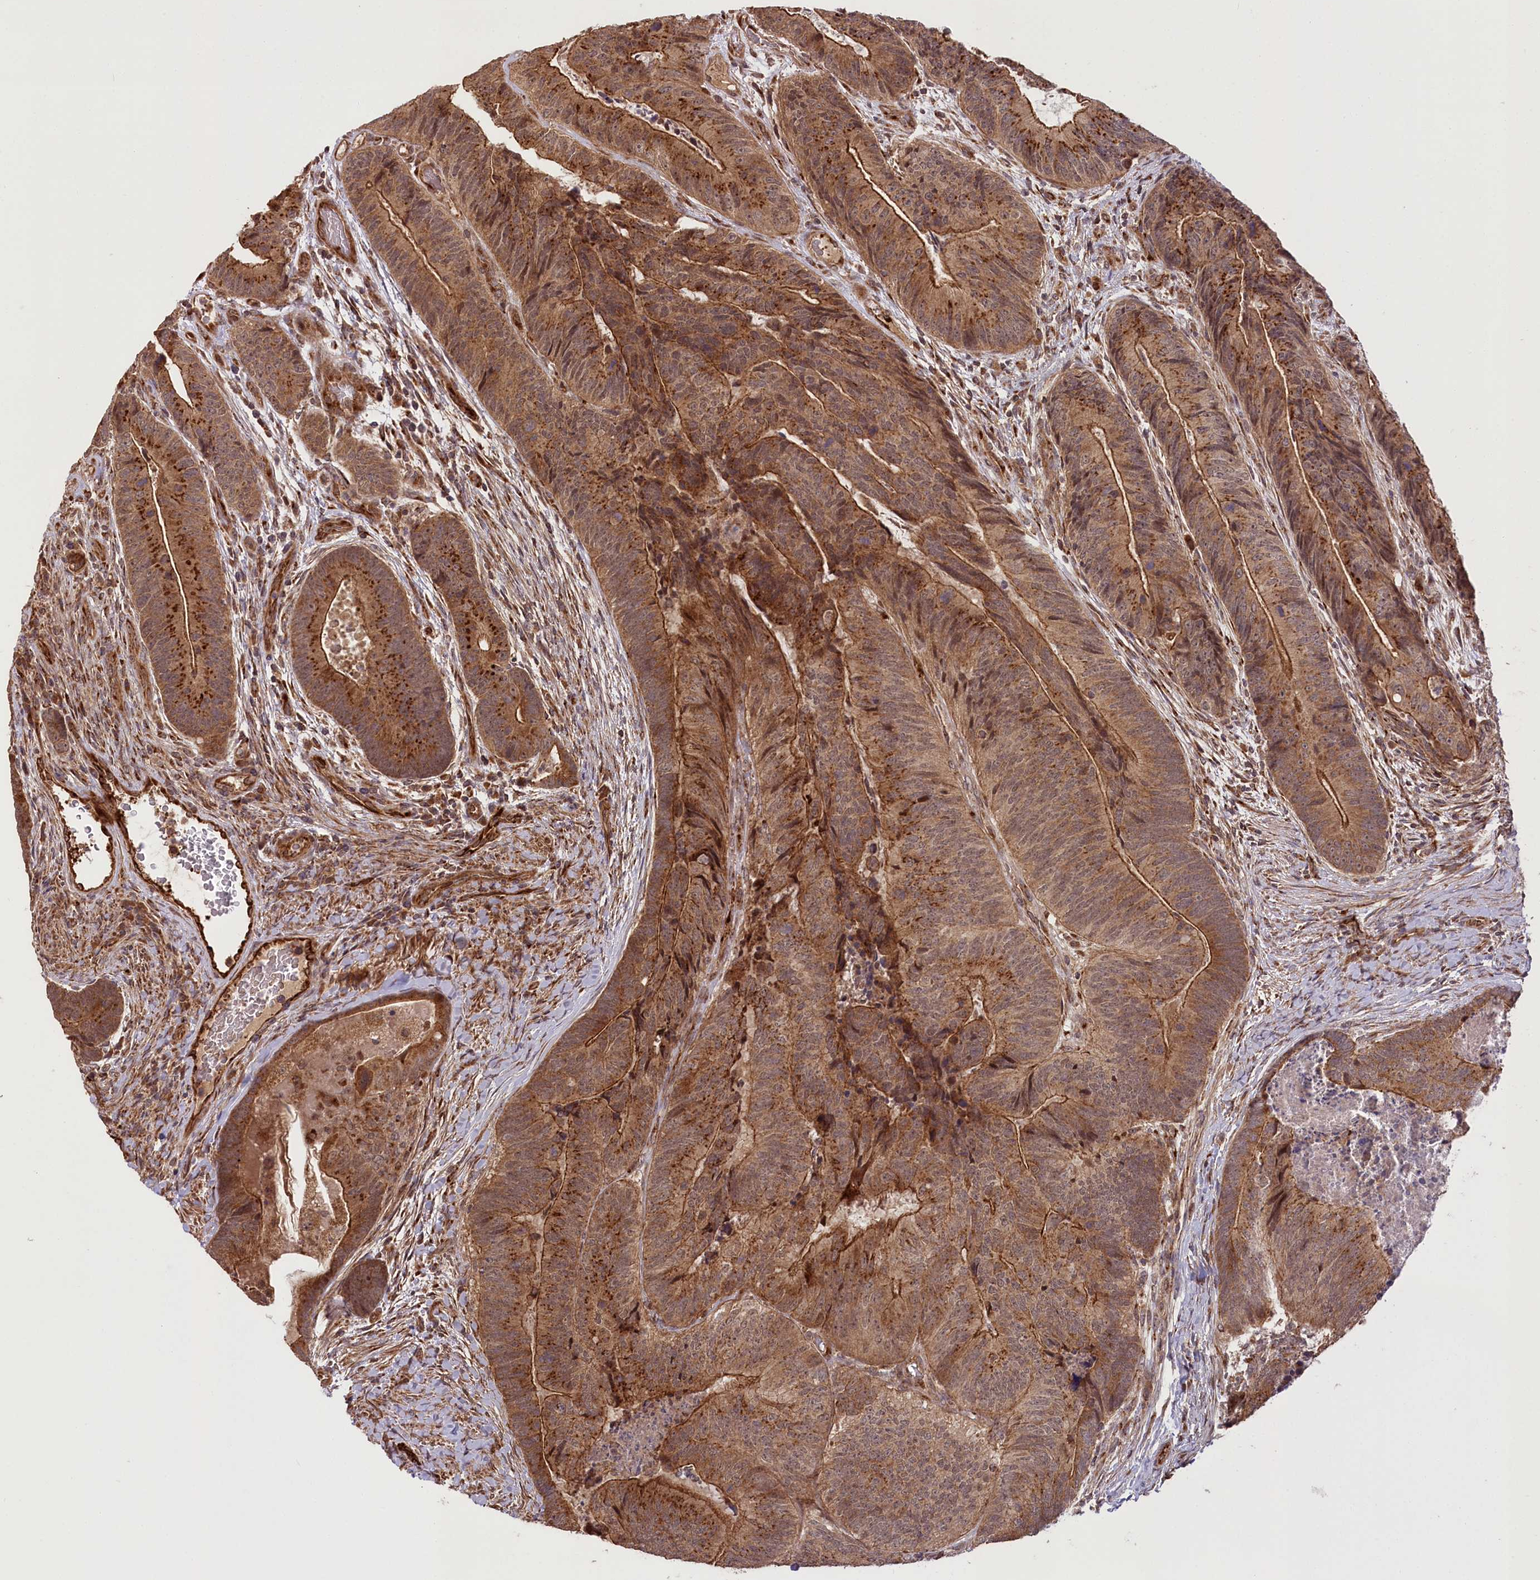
{"staining": {"intensity": "strong", "quantity": ">75%", "location": "cytoplasmic/membranous,nuclear"}, "tissue": "colorectal cancer", "cell_type": "Tumor cells", "image_type": "cancer", "snomed": [{"axis": "morphology", "description": "Adenocarcinoma, NOS"}, {"axis": "topography", "description": "Colon"}], "caption": "Colorectal adenocarcinoma tissue exhibits strong cytoplasmic/membranous and nuclear expression in about >75% of tumor cells, visualized by immunohistochemistry.", "gene": "CARD19", "patient": {"sex": "female", "age": 67}}